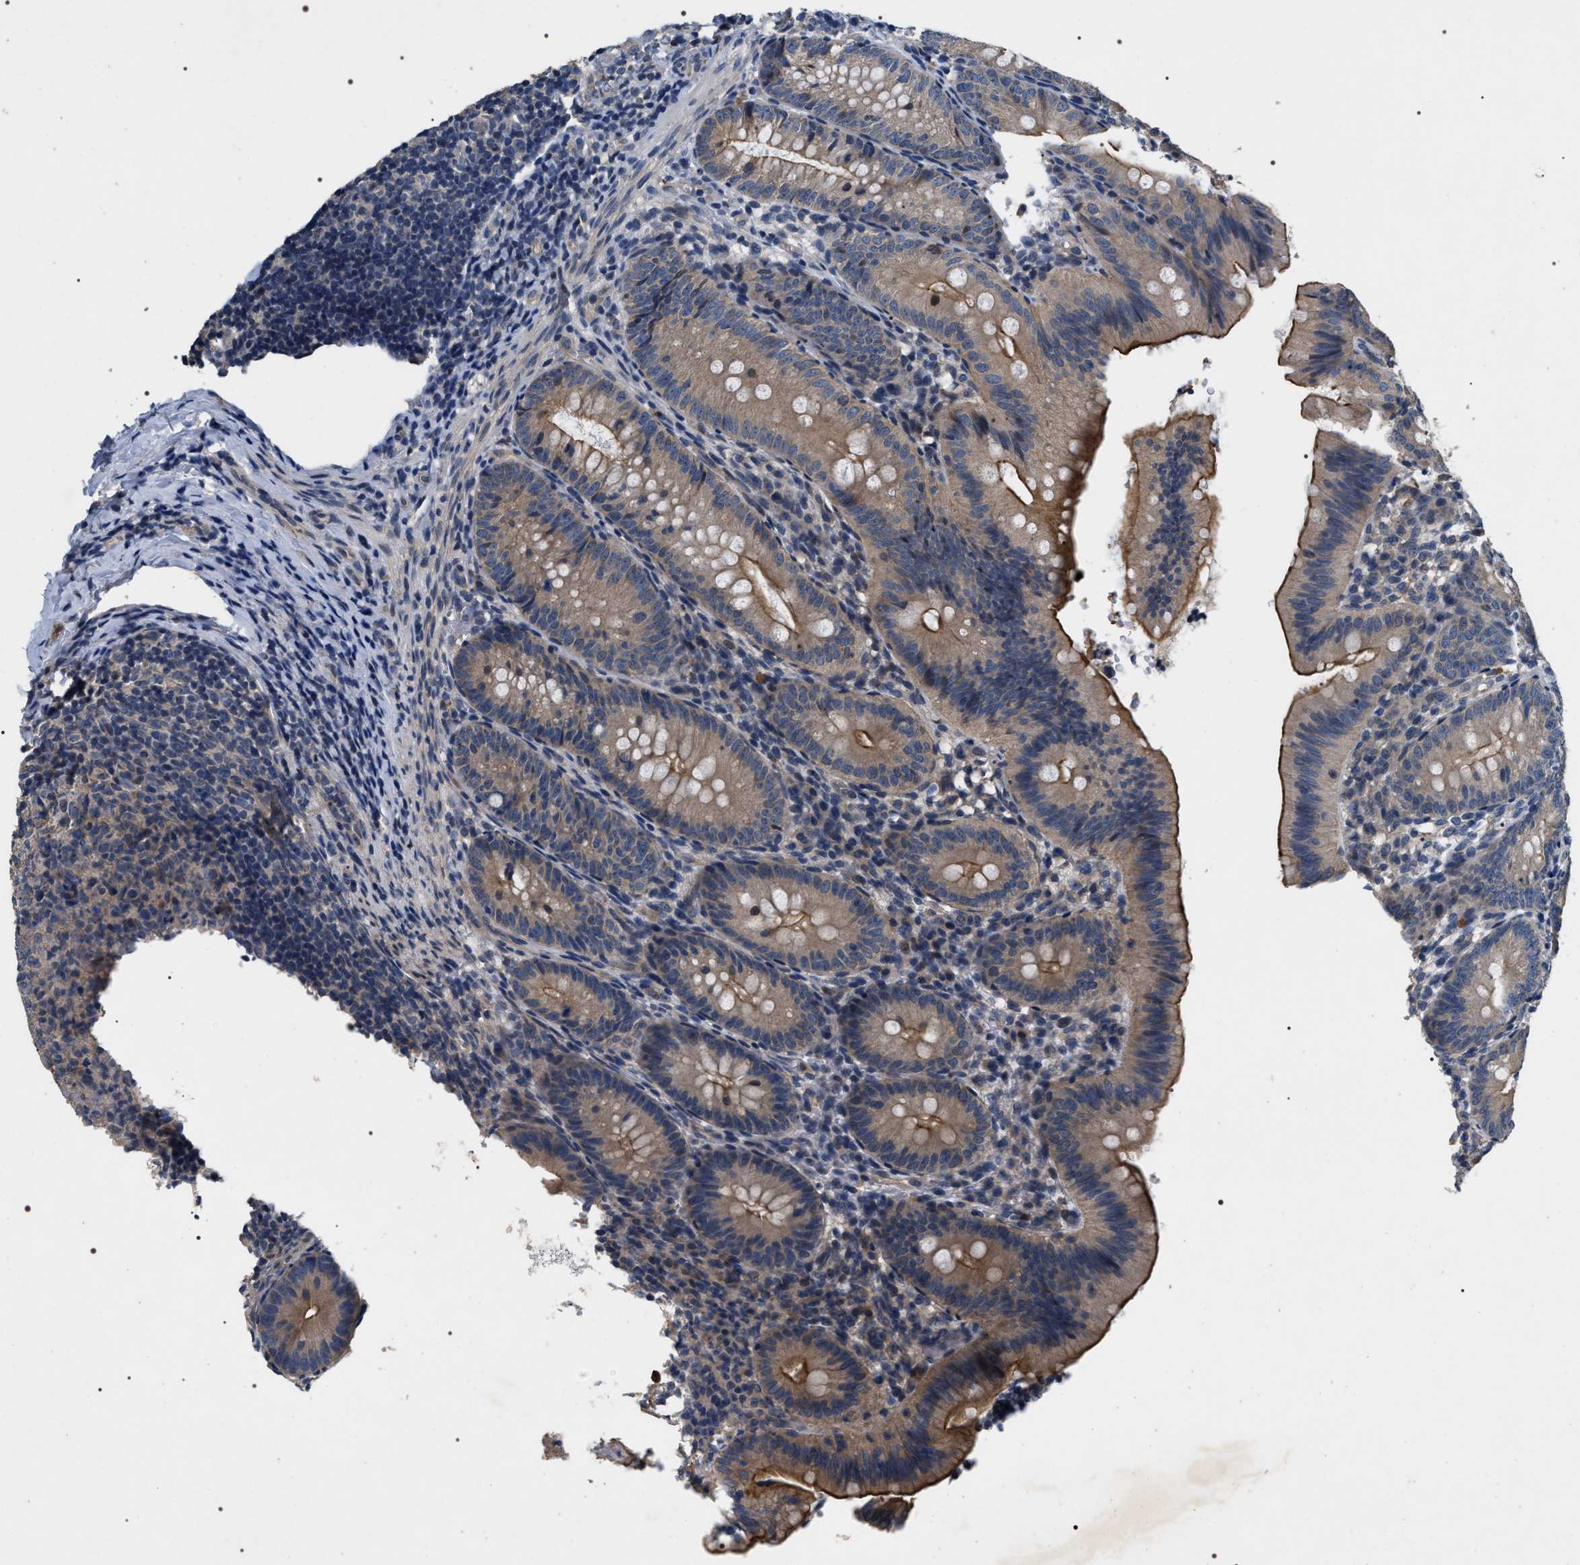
{"staining": {"intensity": "moderate", "quantity": "25%-75%", "location": "cytoplasmic/membranous"}, "tissue": "appendix", "cell_type": "Glandular cells", "image_type": "normal", "snomed": [{"axis": "morphology", "description": "Normal tissue, NOS"}, {"axis": "topography", "description": "Appendix"}], "caption": "Brown immunohistochemical staining in benign appendix displays moderate cytoplasmic/membranous expression in about 25%-75% of glandular cells.", "gene": "IFT81", "patient": {"sex": "male", "age": 1}}